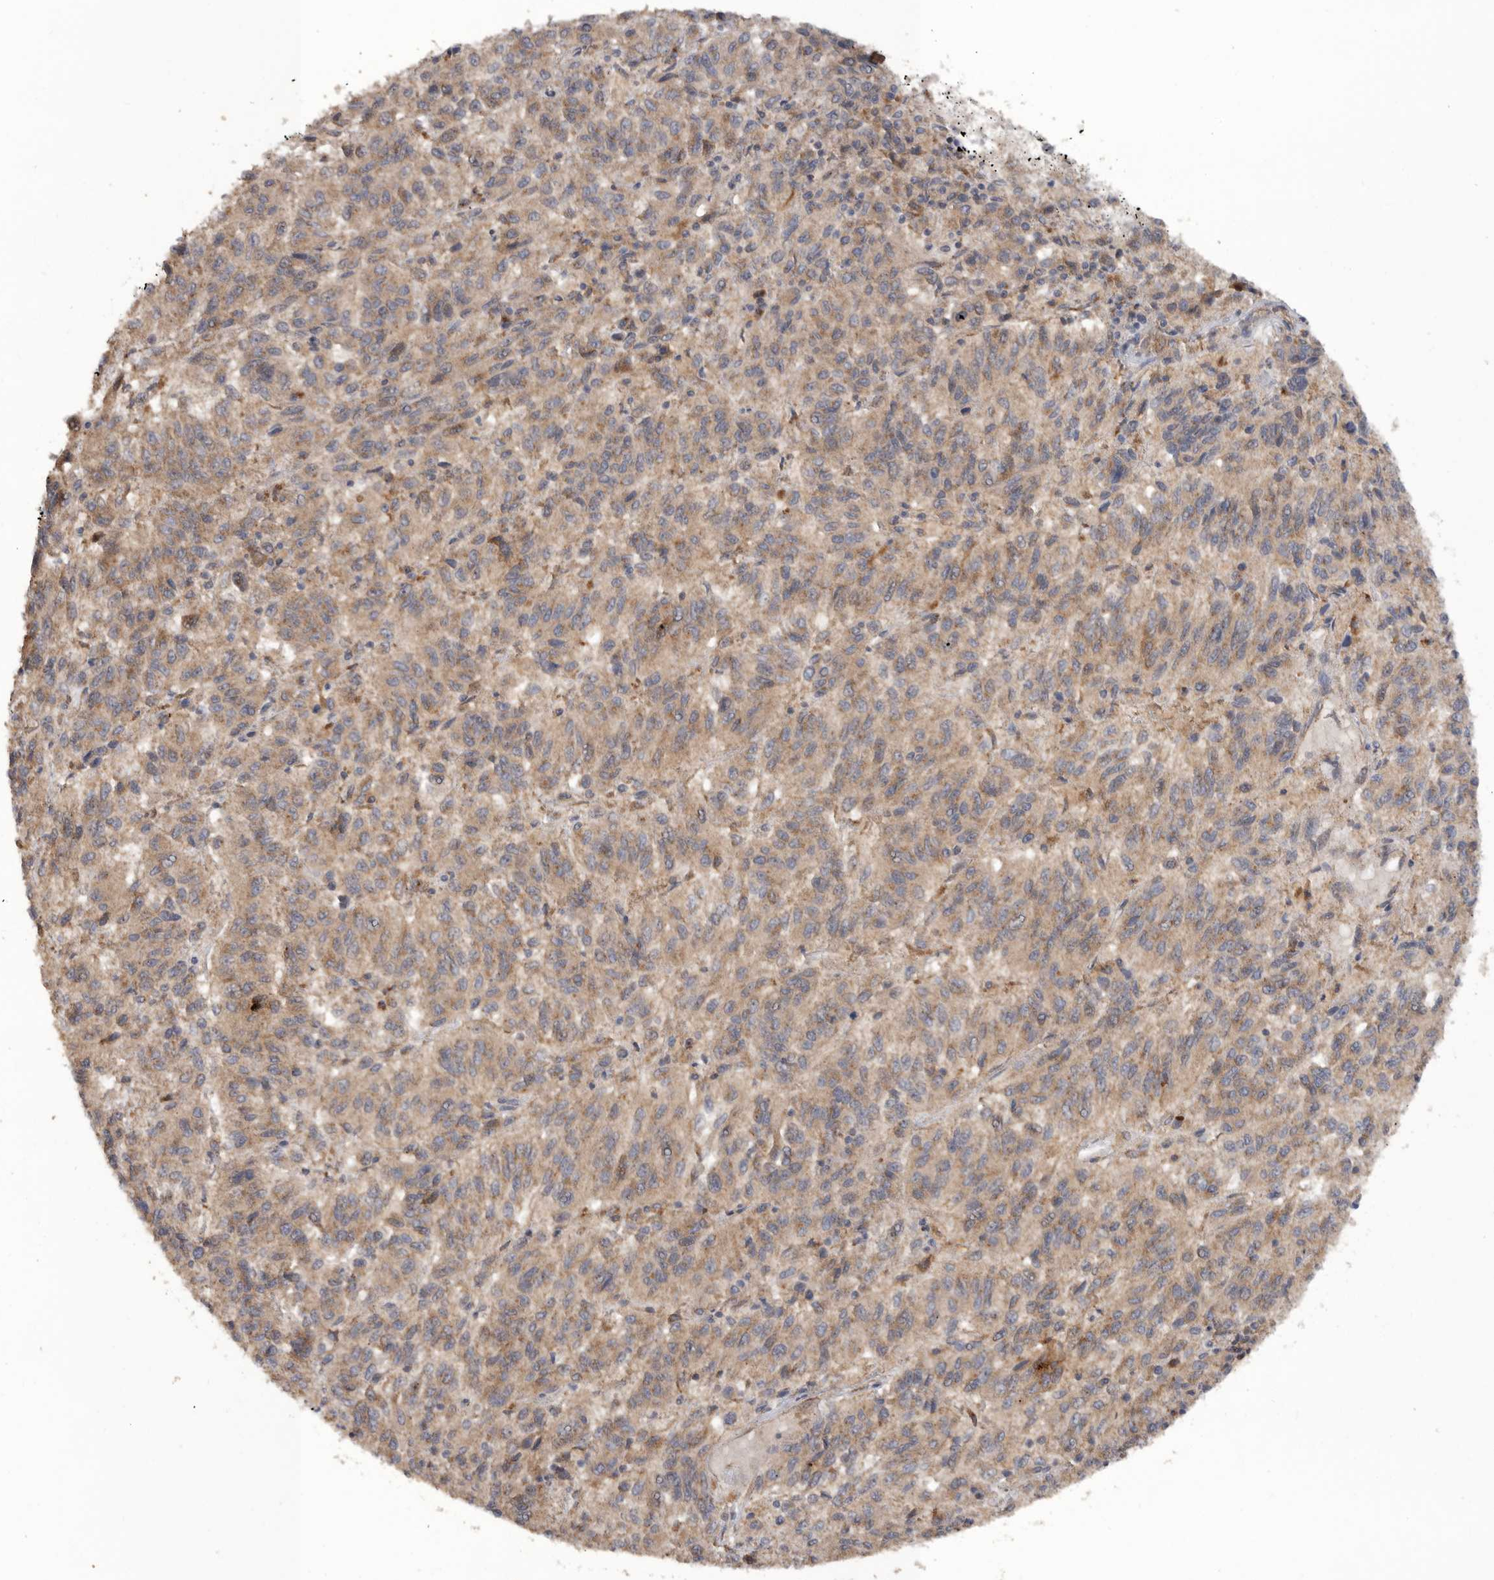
{"staining": {"intensity": "weak", "quantity": ">75%", "location": "cytoplasmic/membranous"}, "tissue": "melanoma", "cell_type": "Tumor cells", "image_type": "cancer", "snomed": [{"axis": "morphology", "description": "Malignant melanoma, Metastatic site"}, {"axis": "topography", "description": "Lung"}], "caption": "Human malignant melanoma (metastatic site) stained with a brown dye exhibits weak cytoplasmic/membranous positive expression in approximately >75% of tumor cells.", "gene": "PODXL2", "patient": {"sex": "male", "age": 64}}